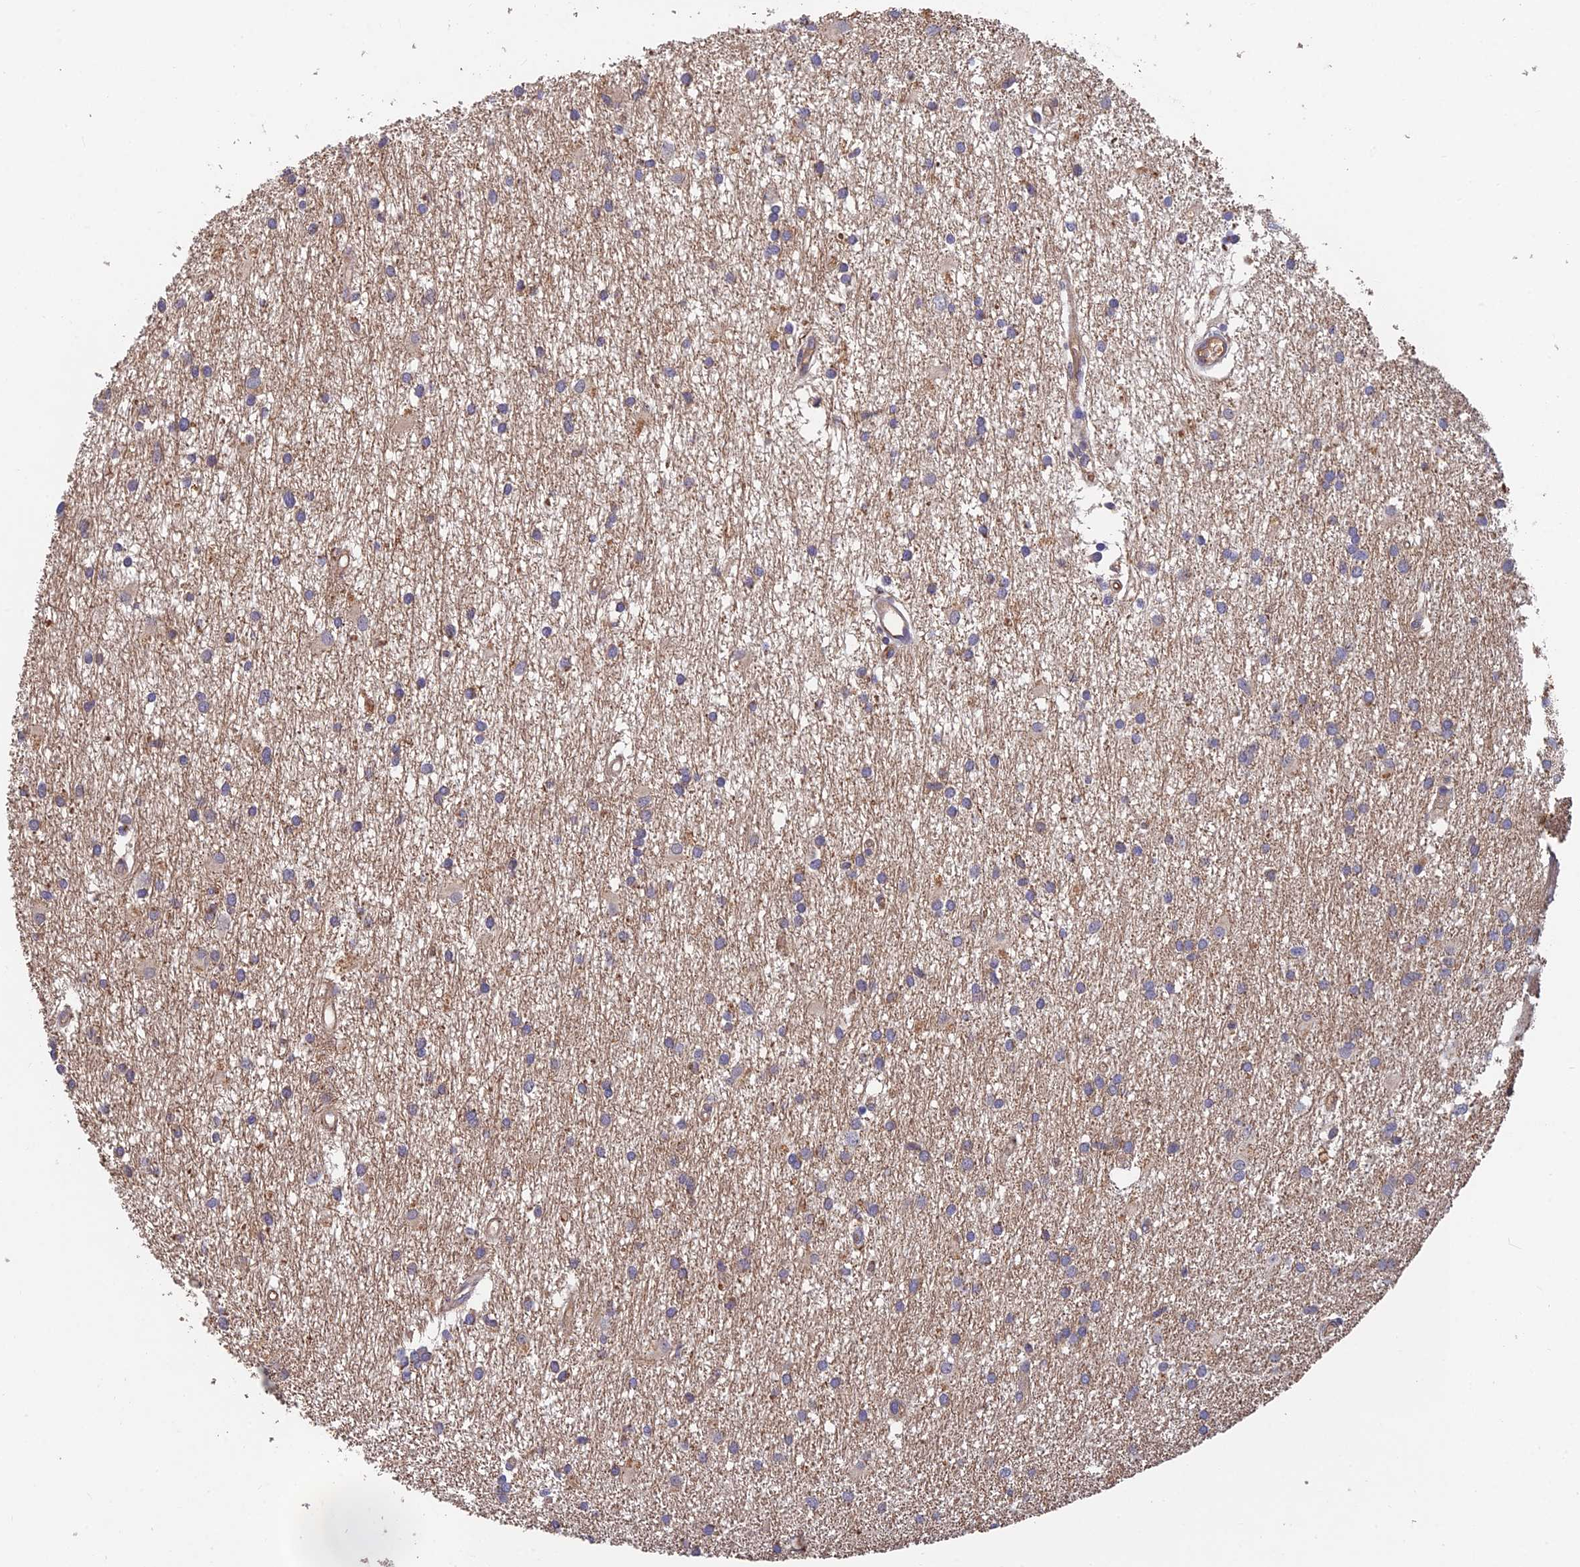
{"staining": {"intensity": "weak", "quantity": "25%-75%", "location": "cytoplasmic/membranous"}, "tissue": "glioma", "cell_type": "Tumor cells", "image_type": "cancer", "snomed": [{"axis": "morphology", "description": "Glioma, malignant, High grade"}, {"axis": "topography", "description": "Brain"}], "caption": "Weak cytoplasmic/membranous protein staining is appreciated in about 25%-75% of tumor cells in glioma.", "gene": "ADAMTS13", "patient": {"sex": "male", "age": 77}}